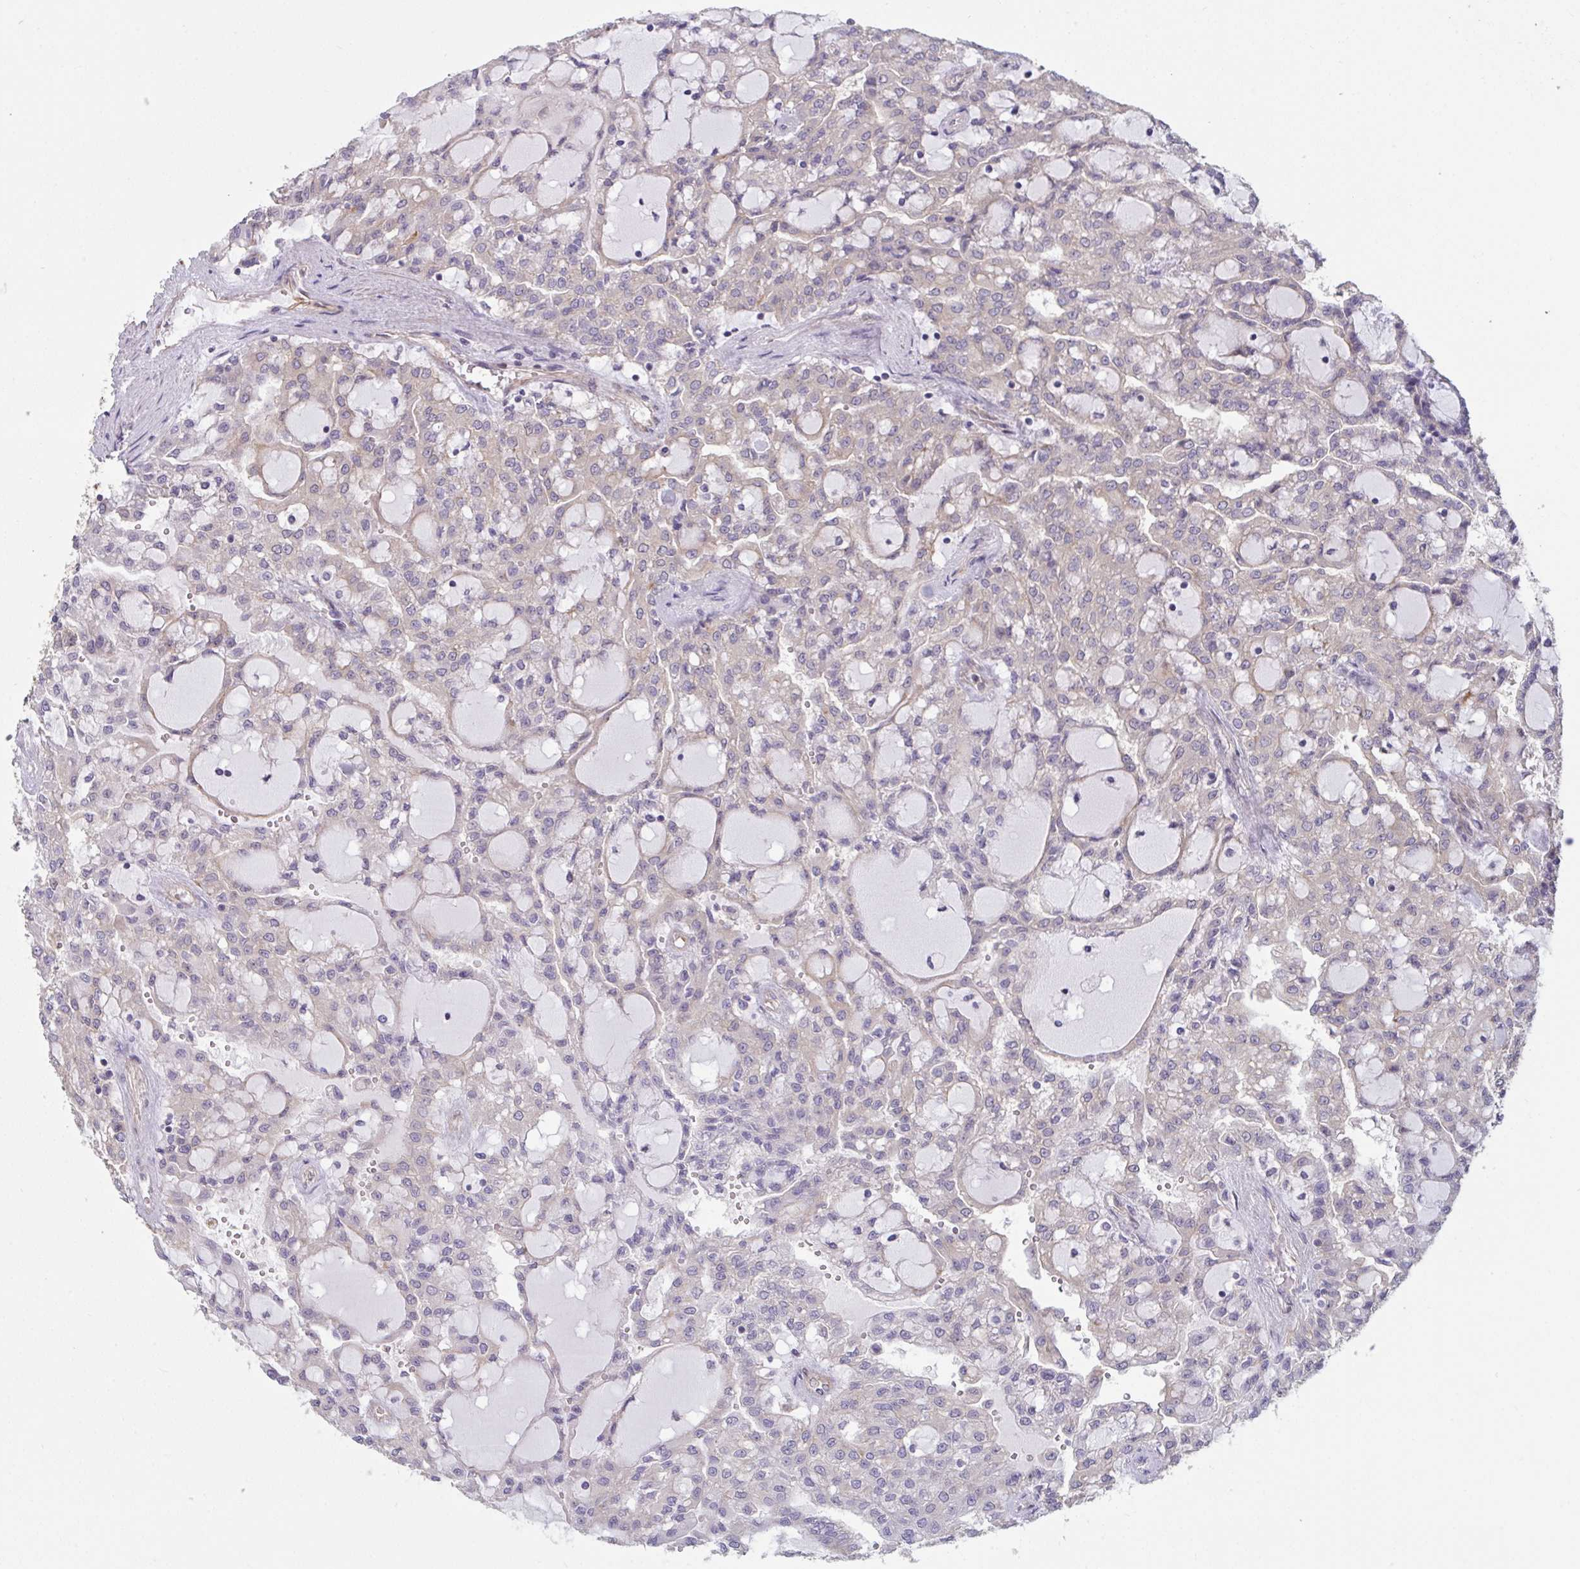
{"staining": {"intensity": "negative", "quantity": "none", "location": "none"}, "tissue": "renal cancer", "cell_type": "Tumor cells", "image_type": "cancer", "snomed": [{"axis": "morphology", "description": "Adenocarcinoma, NOS"}, {"axis": "topography", "description": "Kidney"}], "caption": "Immunohistochemistry (IHC) of human adenocarcinoma (renal) demonstrates no expression in tumor cells.", "gene": "IPO5", "patient": {"sex": "male", "age": 63}}